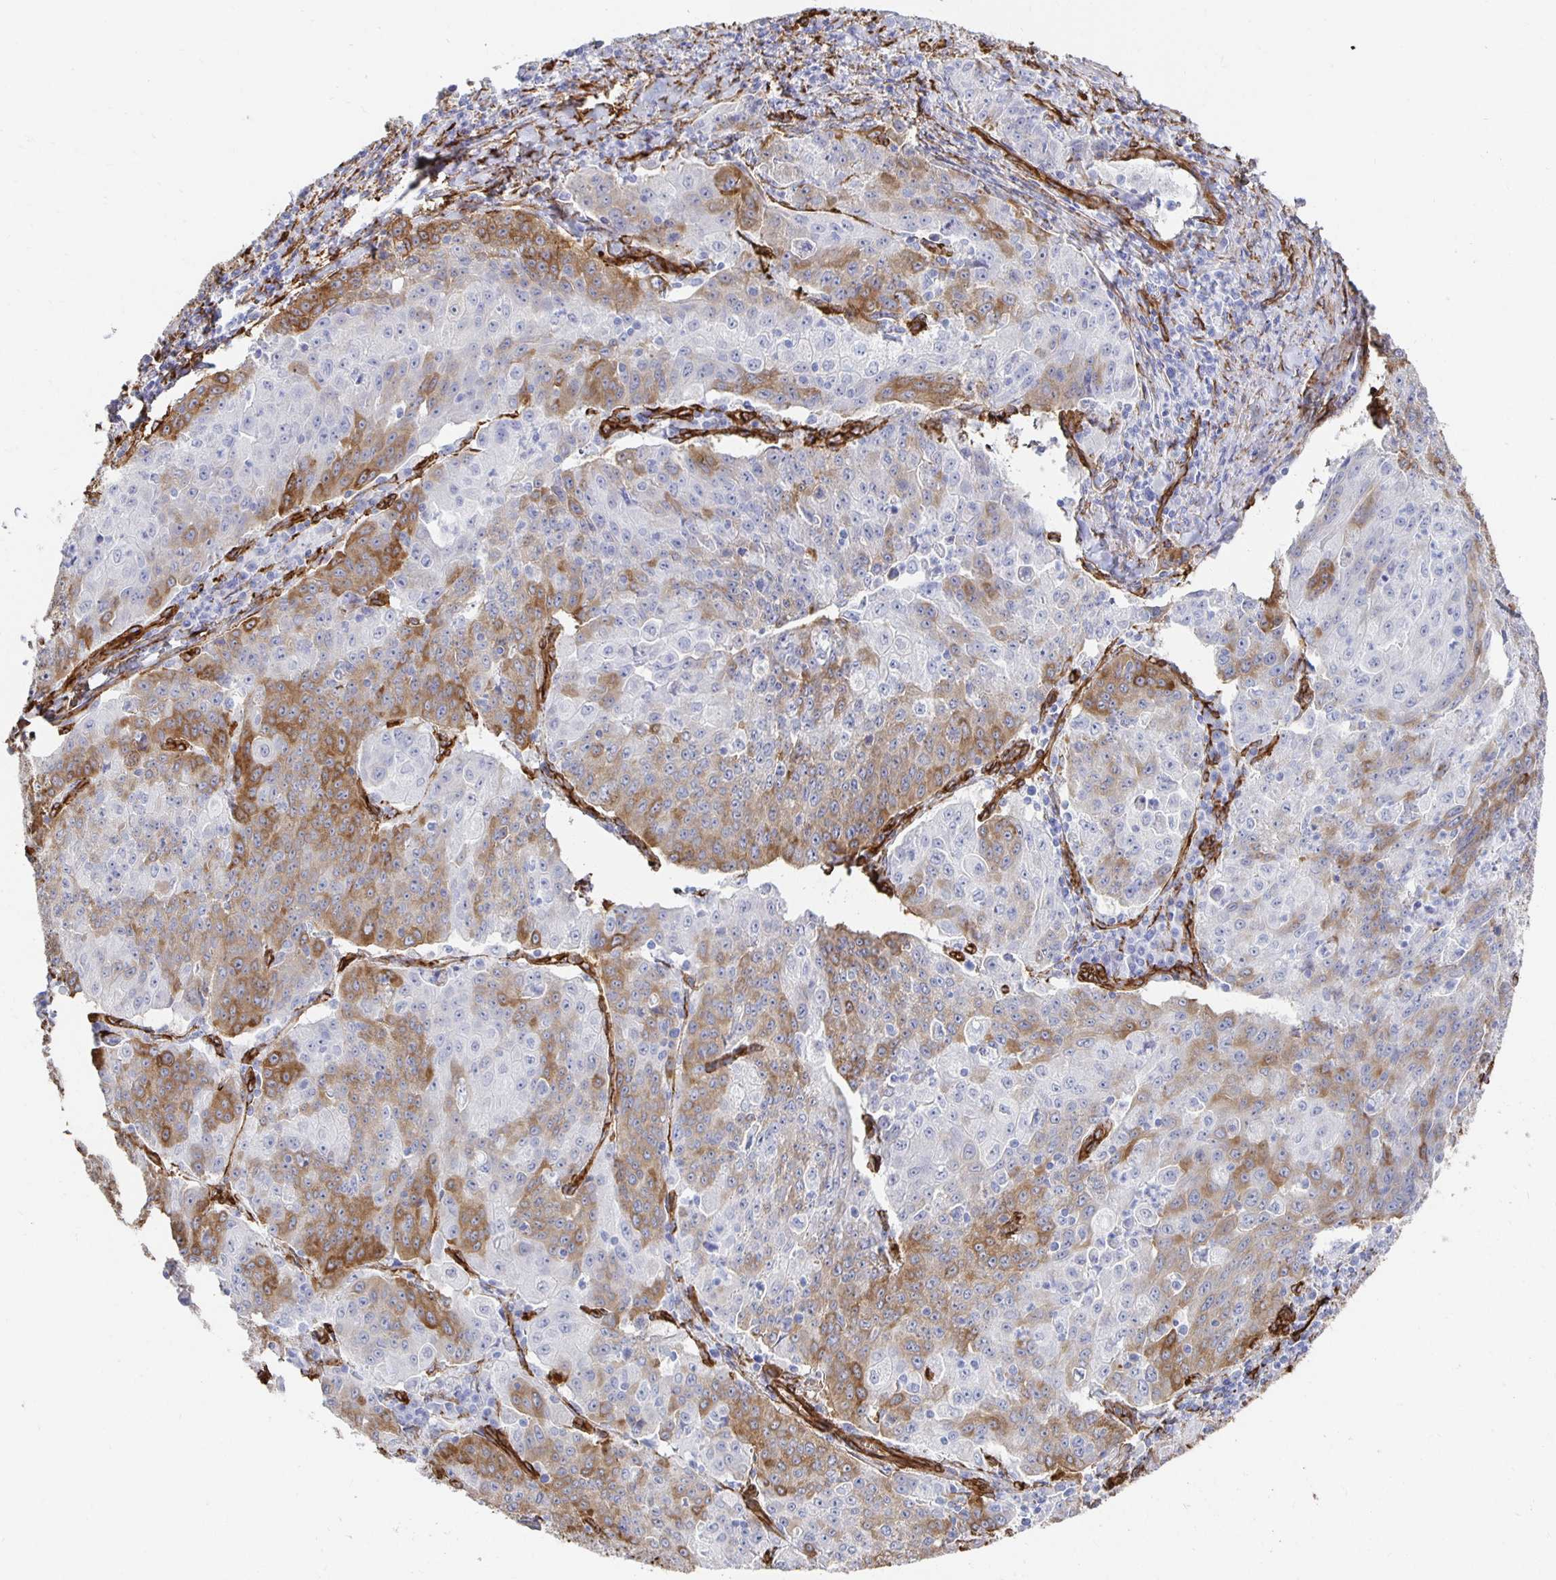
{"staining": {"intensity": "moderate", "quantity": "25%-75%", "location": "cytoplasmic/membranous"}, "tissue": "lung cancer", "cell_type": "Tumor cells", "image_type": "cancer", "snomed": [{"axis": "morphology", "description": "Squamous cell carcinoma, NOS"}, {"axis": "morphology", "description": "Squamous cell carcinoma, metastatic, NOS"}, {"axis": "topography", "description": "Bronchus"}, {"axis": "topography", "description": "Lung"}], "caption": "The histopathology image reveals staining of lung squamous cell carcinoma, revealing moderate cytoplasmic/membranous protein positivity (brown color) within tumor cells. (DAB IHC with brightfield microscopy, high magnification).", "gene": "VIPR2", "patient": {"sex": "male", "age": 62}}